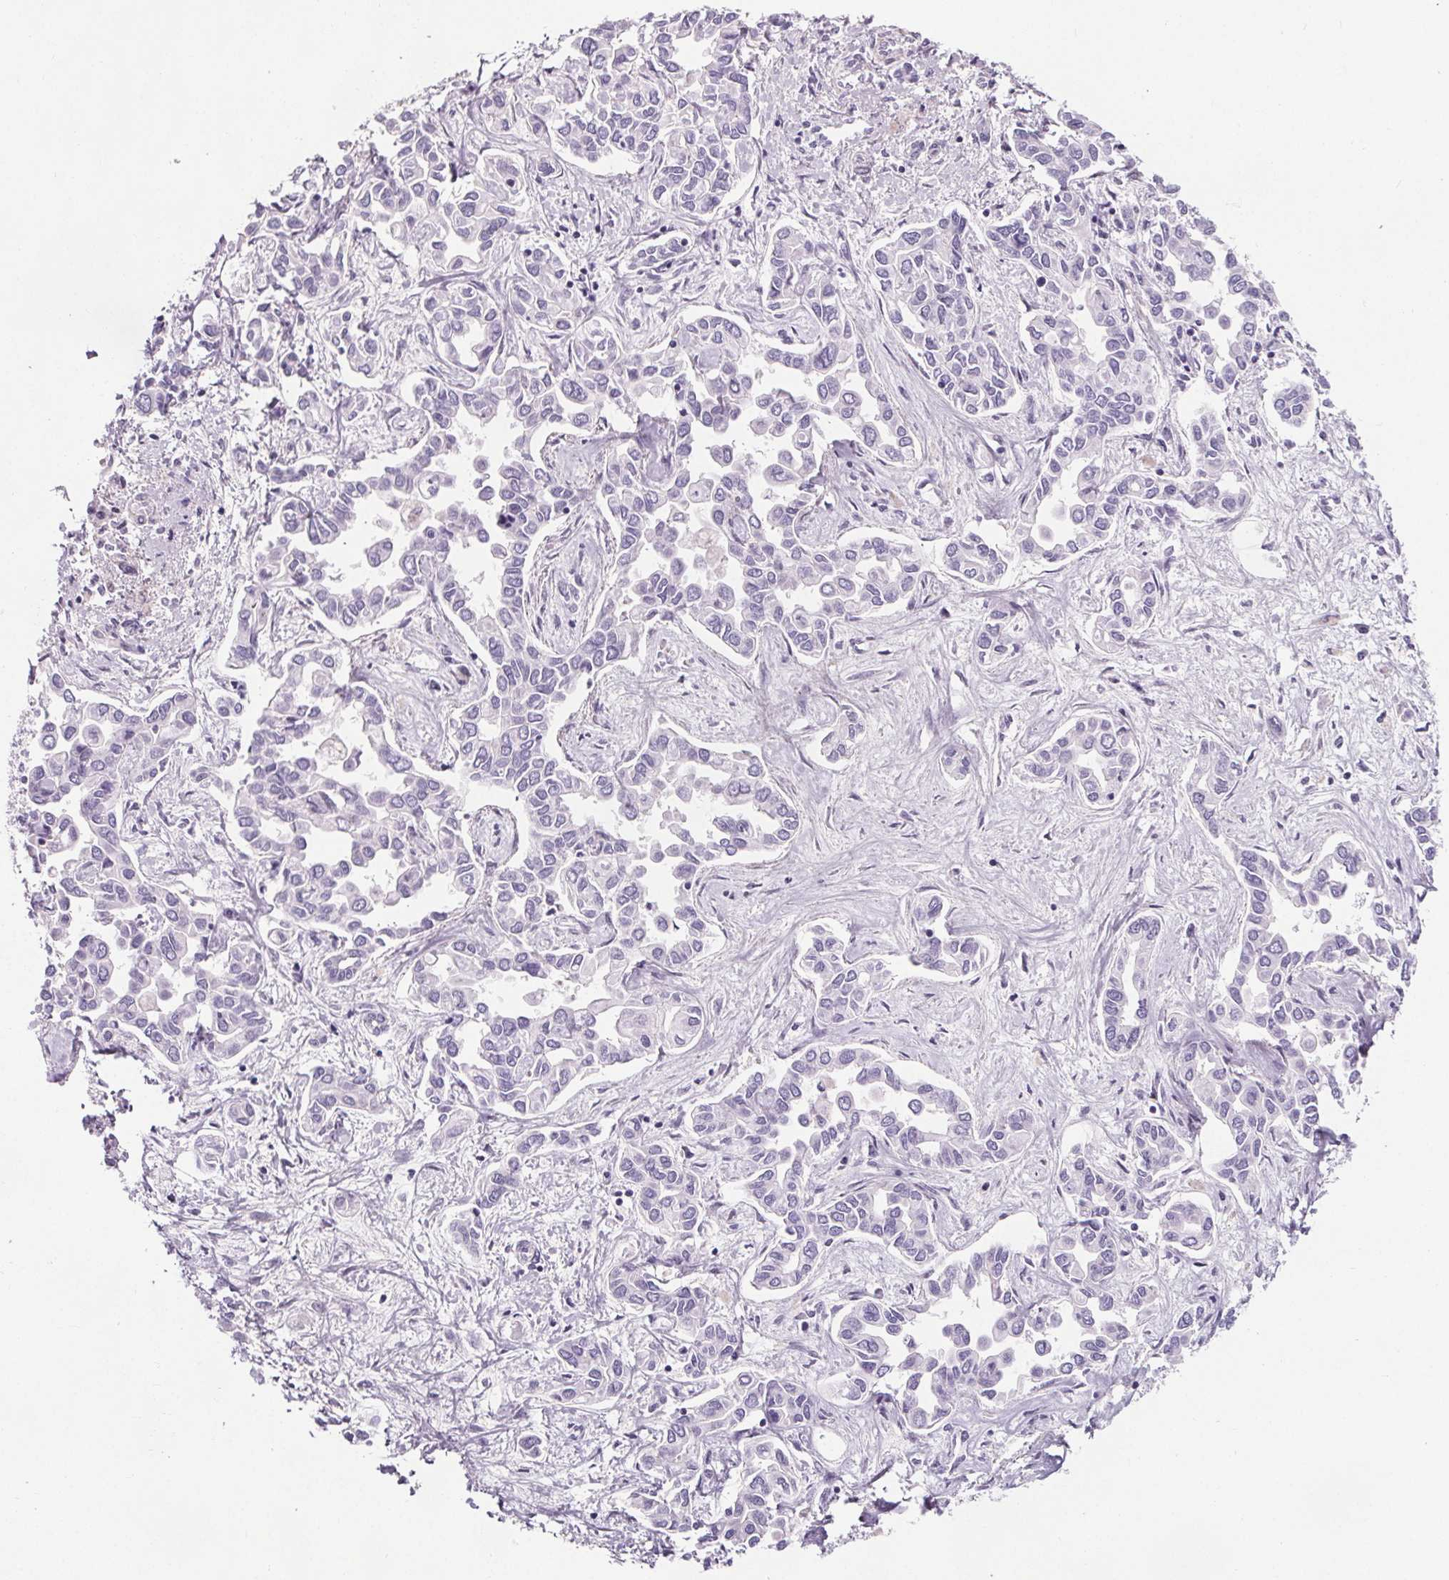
{"staining": {"intensity": "negative", "quantity": "none", "location": "none"}, "tissue": "liver cancer", "cell_type": "Tumor cells", "image_type": "cancer", "snomed": [{"axis": "morphology", "description": "Cholangiocarcinoma"}, {"axis": "topography", "description": "Liver"}], "caption": "Immunohistochemistry (IHC) photomicrograph of liver cancer stained for a protein (brown), which reveals no staining in tumor cells.", "gene": "ELAVL2", "patient": {"sex": "female", "age": 64}}